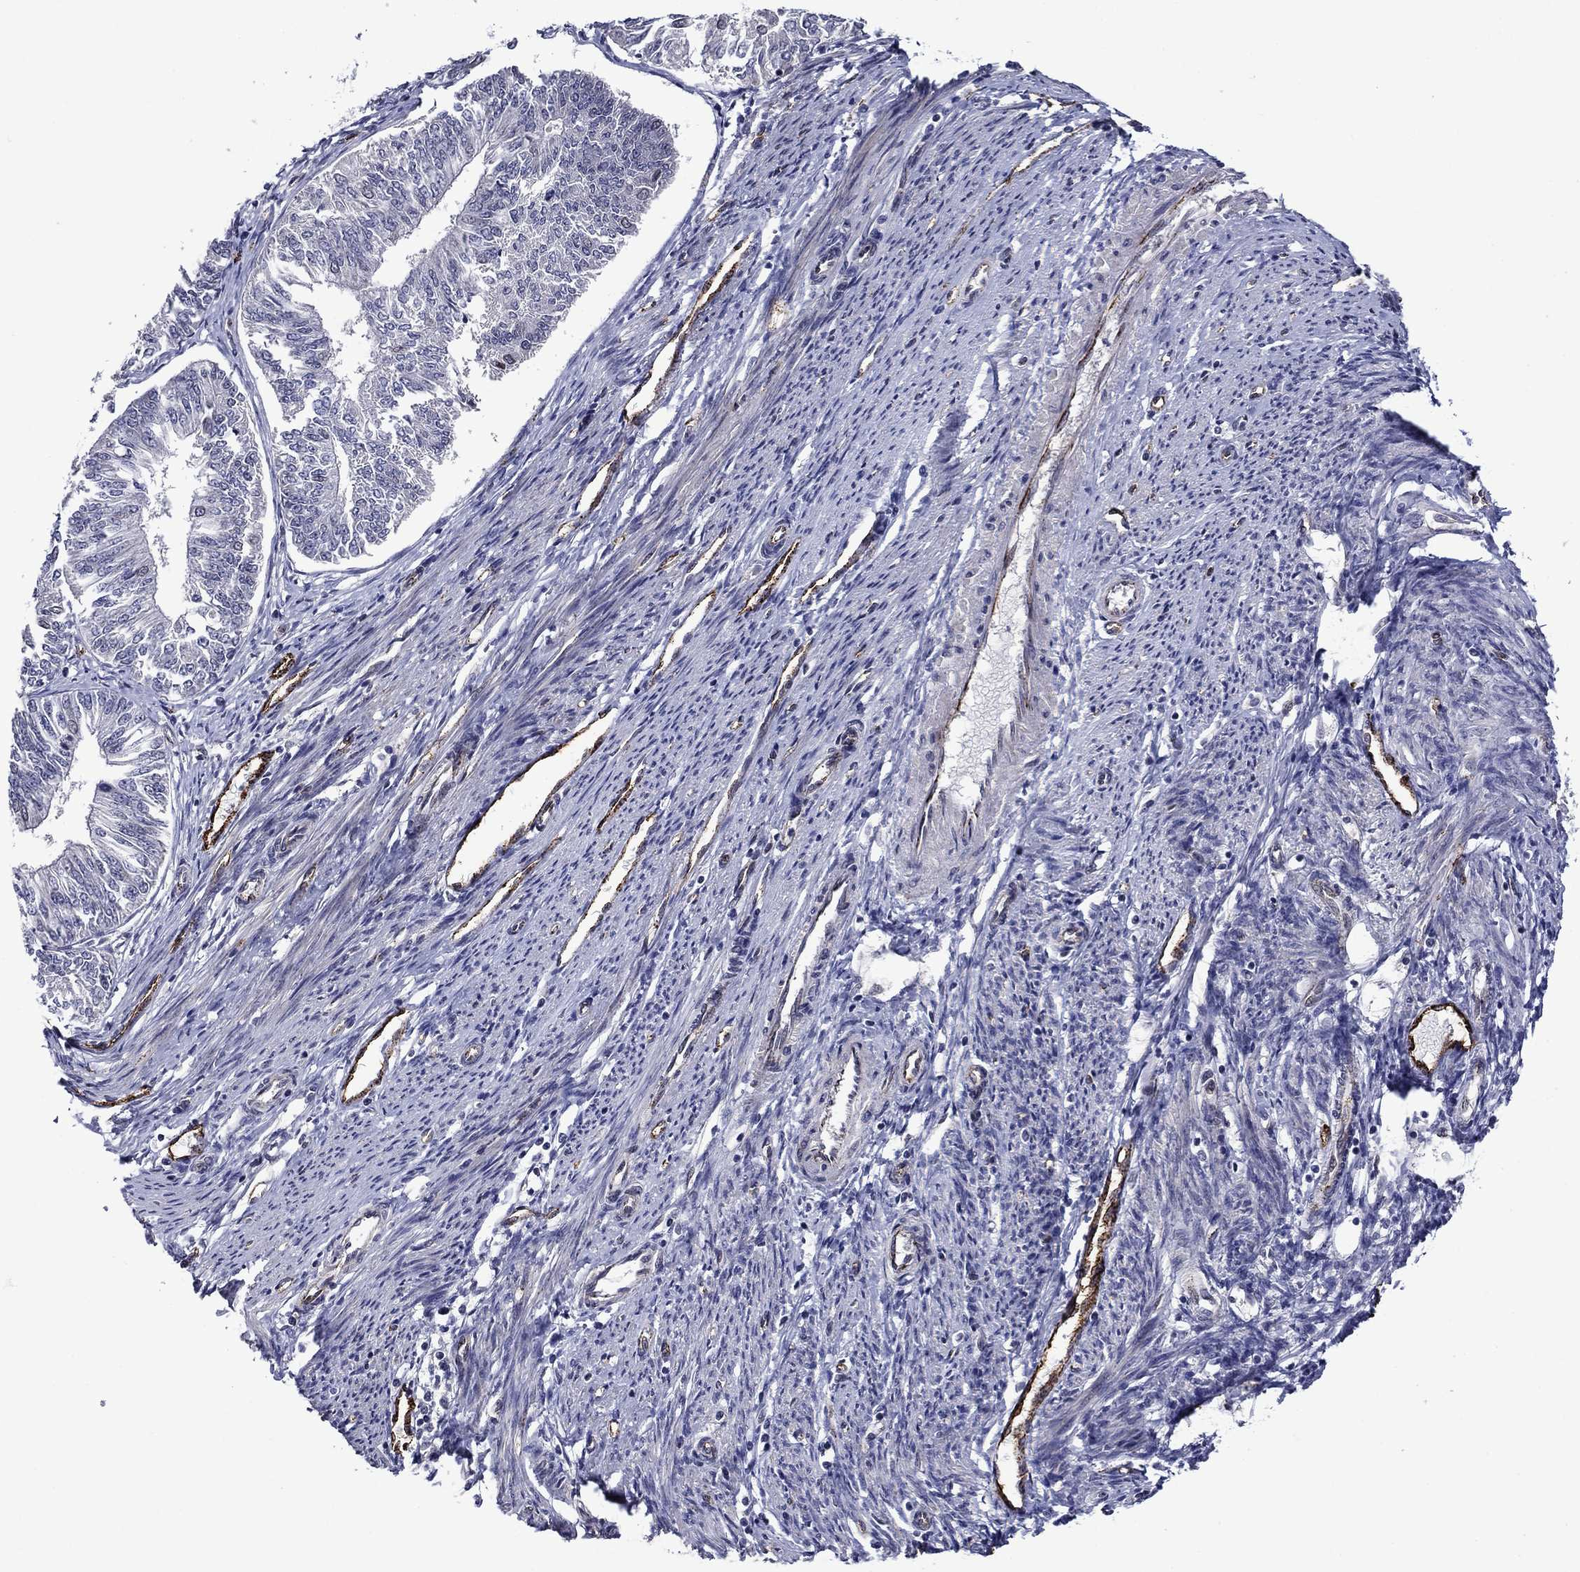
{"staining": {"intensity": "negative", "quantity": "none", "location": "none"}, "tissue": "endometrial cancer", "cell_type": "Tumor cells", "image_type": "cancer", "snomed": [{"axis": "morphology", "description": "Adenocarcinoma, NOS"}, {"axis": "topography", "description": "Endometrium"}], "caption": "A high-resolution histopathology image shows immunohistochemistry (IHC) staining of endometrial cancer, which reveals no significant expression in tumor cells. (DAB (3,3'-diaminobenzidine) immunohistochemistry, high magnification).", "gene": "SLITRK1", "patient": {"sex": "female", "age": 58}}